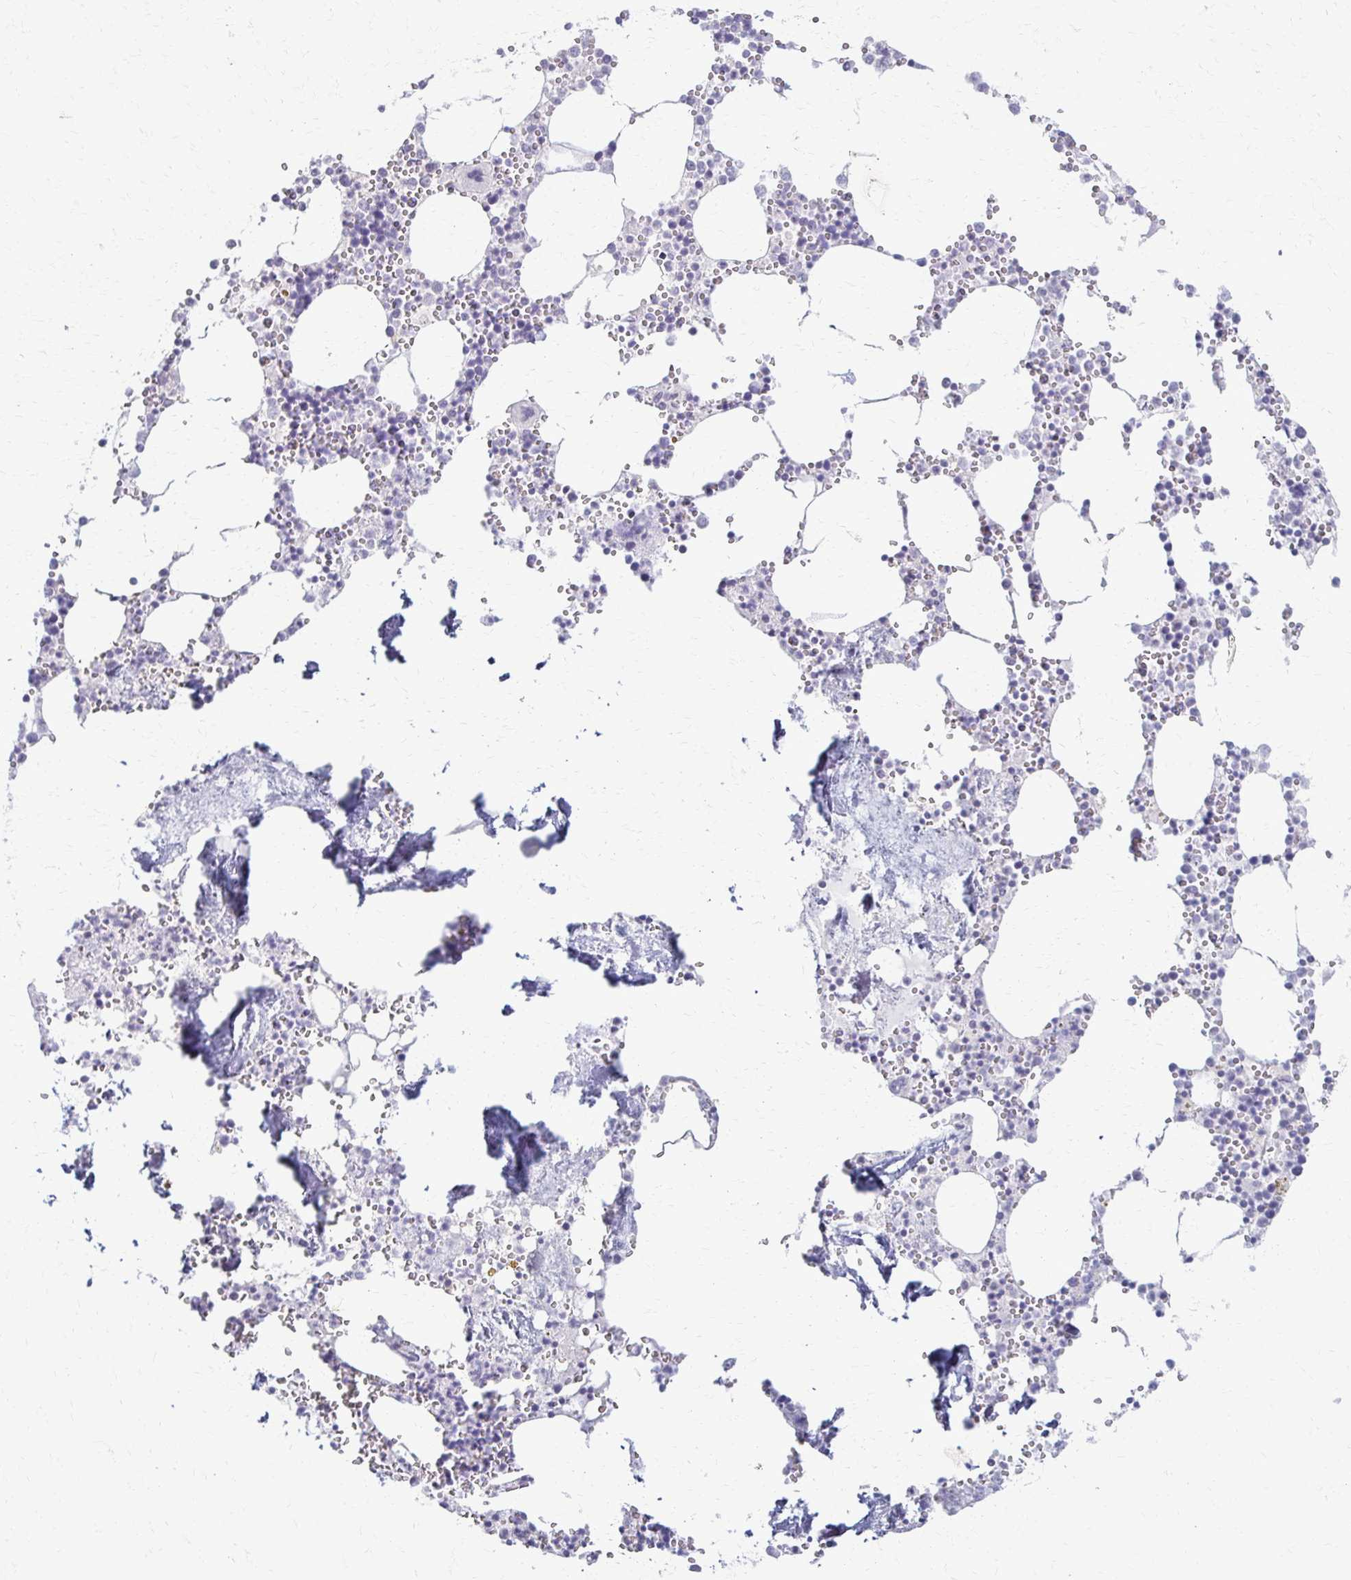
{"staining": {"intensity": "negative", "quantity": "none", "location": "none"}, "tissue": "bone marrow", "cell_type": "Hematopoietic cells", "image_type": "normal", "snomed": [{"axis": "morphology", "description": "Normal tissue, NOS"}, {"axis": "topography", "description": "Bone marrow"}], "caption": "Immunohistochemistry micrograph of benign human bone marrow stained for a protein (brown), which demonstrates no expression in hematopoietic cells.", "gene": "FCGR2A", "patient": {"sex": "male", "age": 54}}